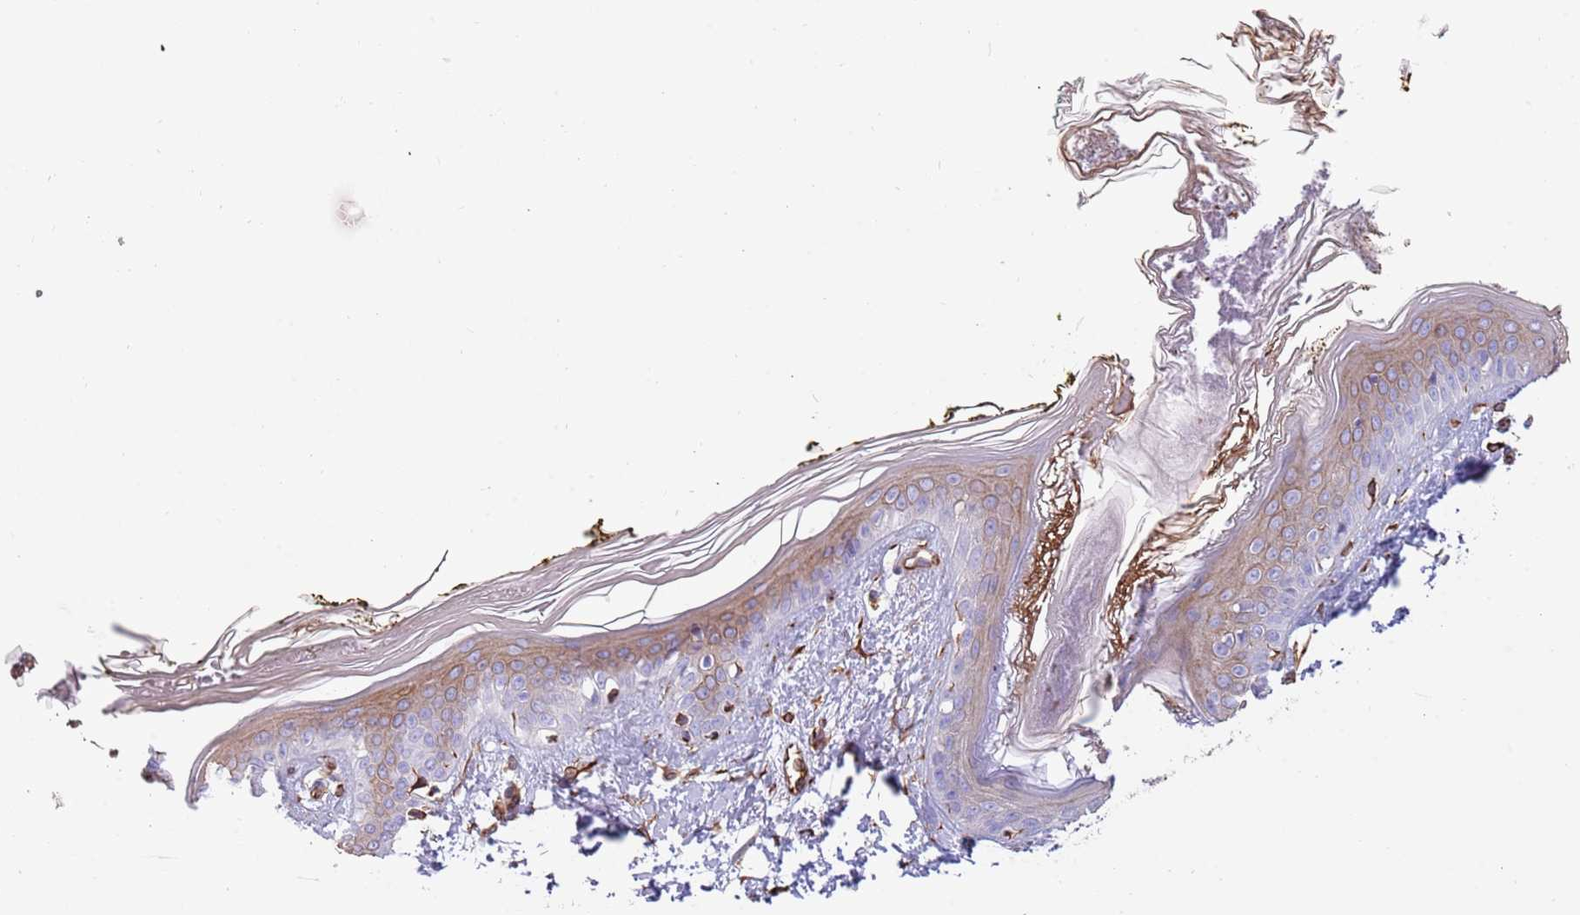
{"staining": {"intensity": "moderate", "quantity": ">75%", "location": "cytoplasmic/membranous"}, "tissue": "skin", "cell_type": "Fibroblasts", "image_type": "normal", "snomed": [{"axis": "morphology", "description": "Normal tissue, NOS"}, {"axis": "topography", "description": "Skin"}], "caption": "Immunohistochemical staining of unremarkable human skin shows moderate cytoplasmic/membranous protein positivity in approximately >75% of fibroblasts. (IHC, brightfield microscopy, high magnification).", "gene": "MOGAT1", "patient": {"sex": "female", "age": 34}}